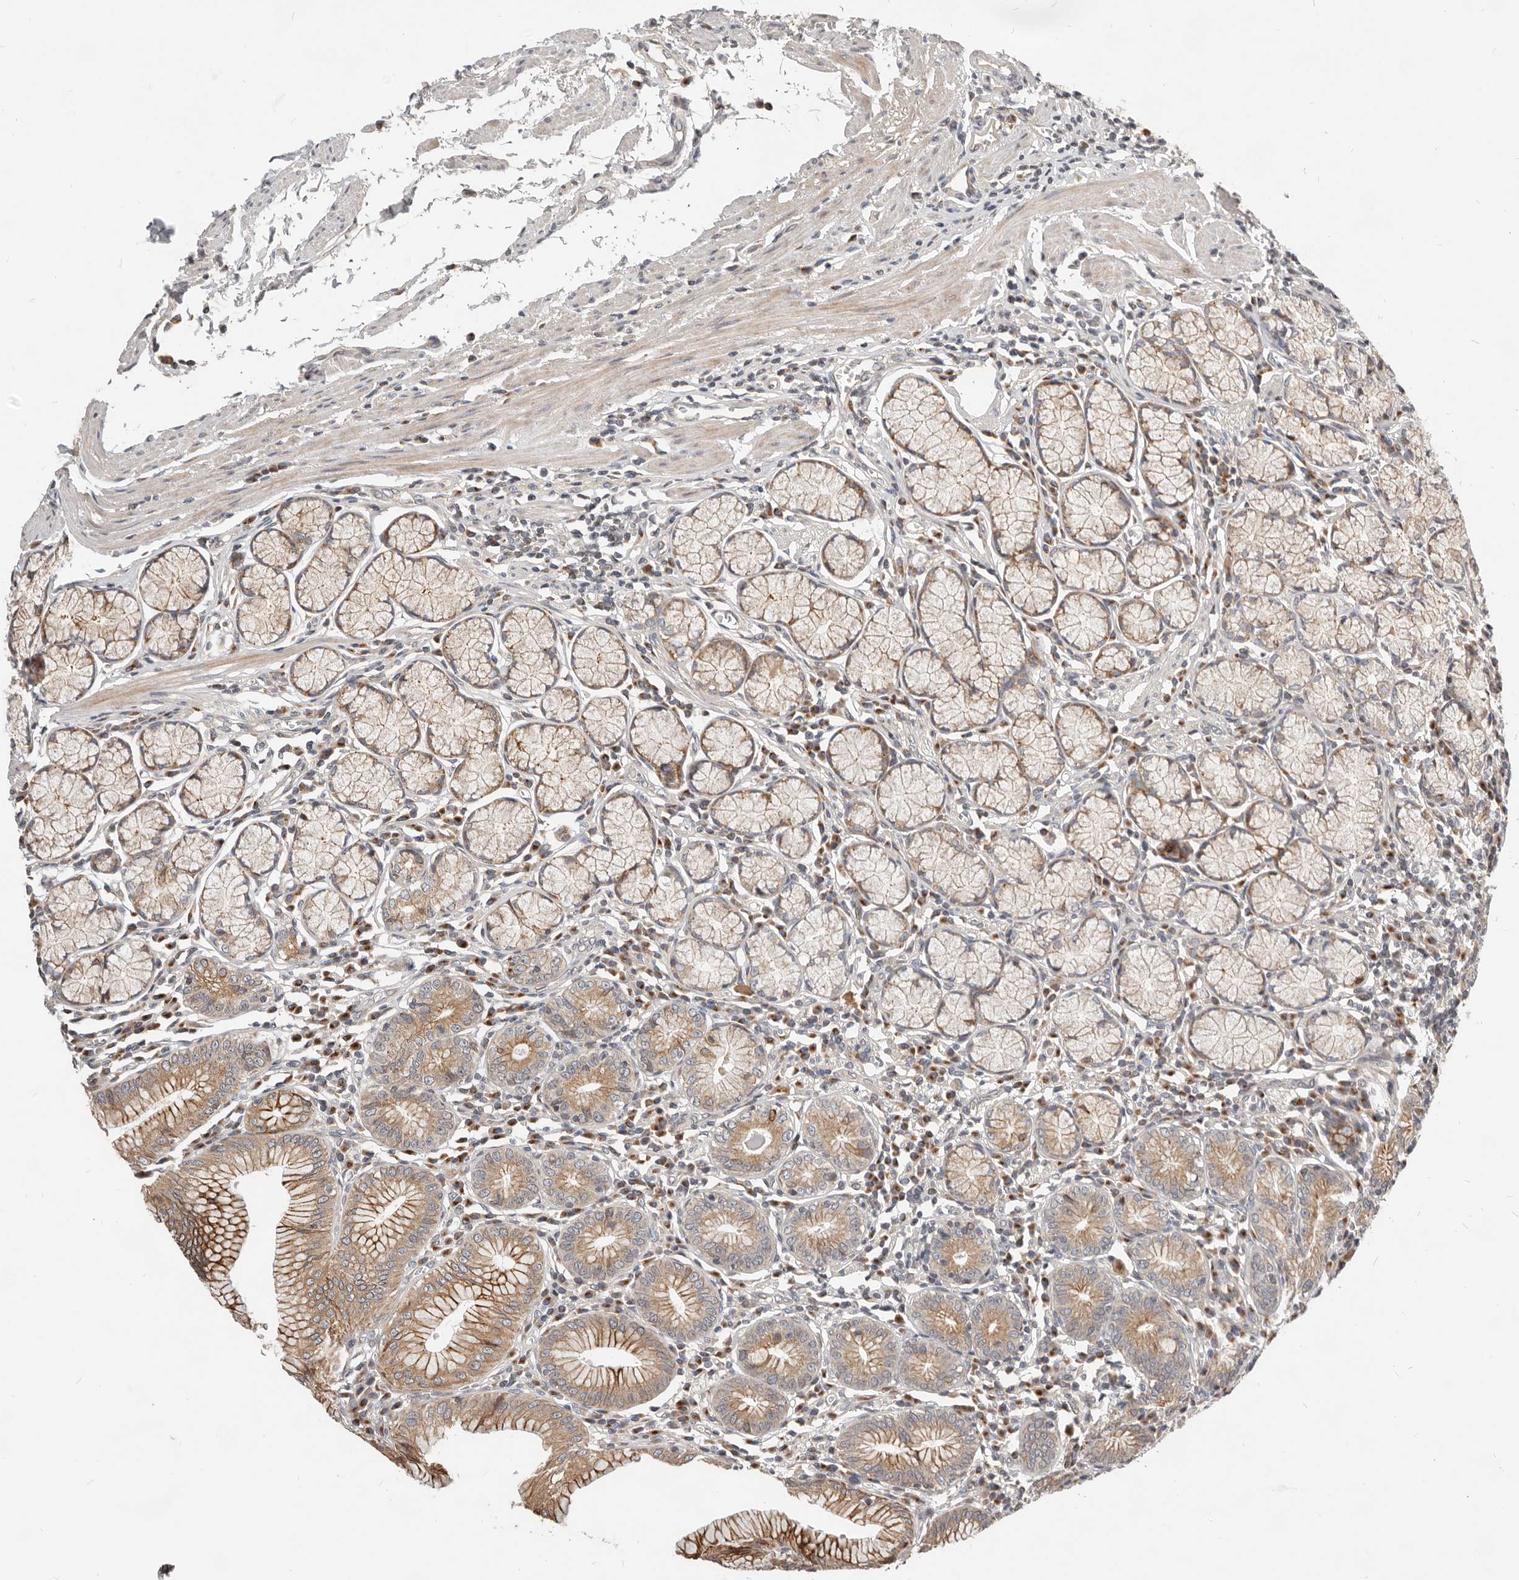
{"staining": {"intensity": "moderate", "quantity": "25%-75%", "location": "cytoplasmic/membranous"}, "tissue": "stomach", "cell_type": "Glandular cells", "image_type": "normal", "snomed": [{"axis": "morphology", "description": "Normal tissue, NOS"}, {"axis": "topography", "description": "Stomach"}], "caption": "Glandular cells show medium levels of moderate cytoplasmic/membranous expression in about 25%-75% of cells in unremarkable human stomach. (DAB IHC with brightfield microscopy, high magnification).", "gene": "NPY4R2", "patient": {"sex": "male", "age": 55}}